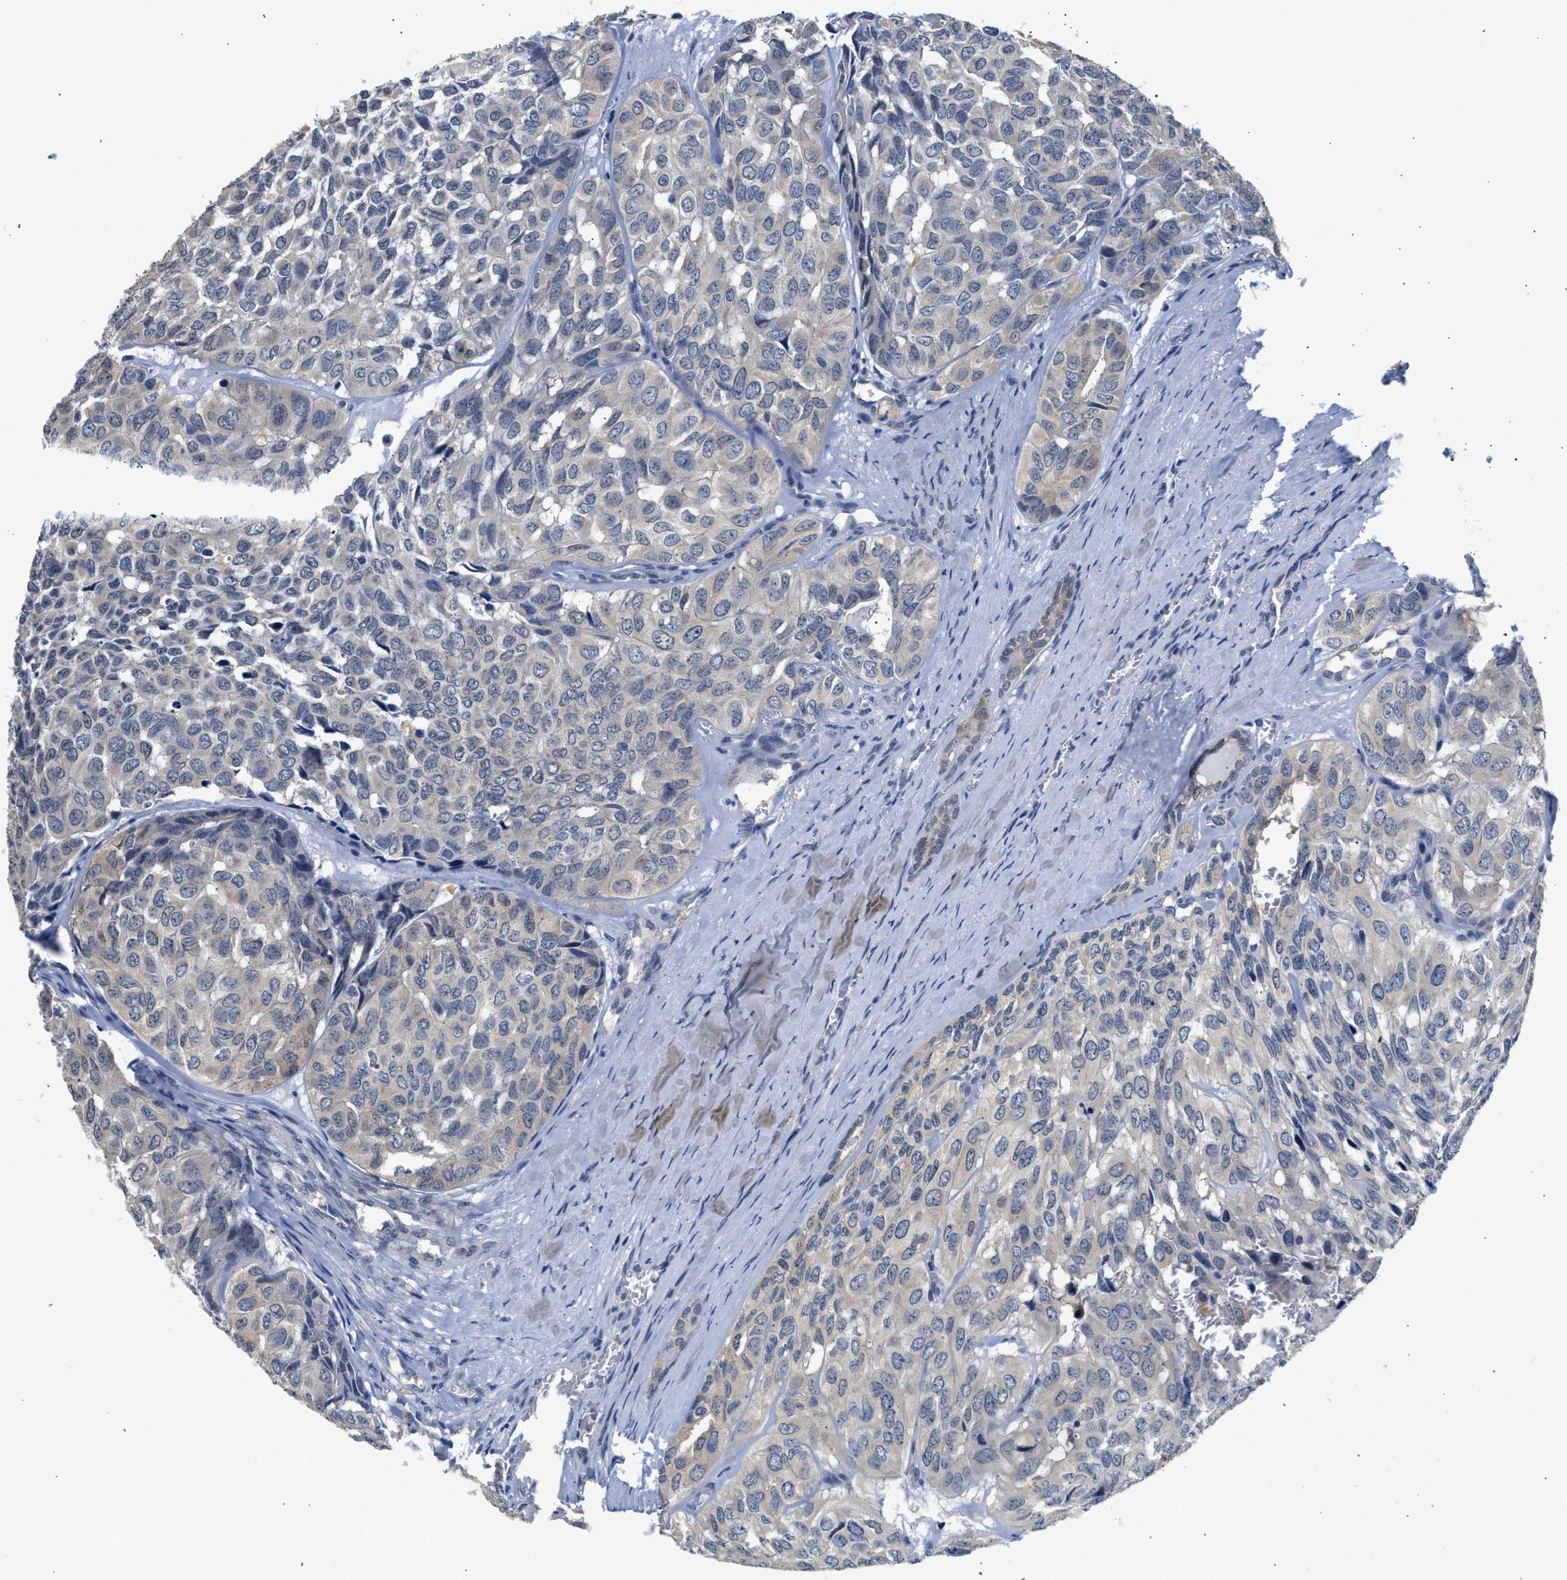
{"staining": {"intensity": "weak", "quantity": "<25%", "location": "cytoplasmic/membranous"}, "tissue": "head and neck cancer", "cell_type": "Tumor cells", "image_type": "cancer", "snomed": [{"axis": "morphology", "description": "Adenocarcinoma, NOS"}, {"axis": "topography", "description": "Salivary gland, NOS"}, {"axis": "topography", "description": "Head-Neck"}], "caption": "High magnification brightfield microscopy of head and neck adenocarcinoma stained with DAB (brown) and counterstained with hematoxylin (blue): tumor cells show no significant staining.", "gene": "PPM1L", "patient": {"sex": "female", "age": 76}}